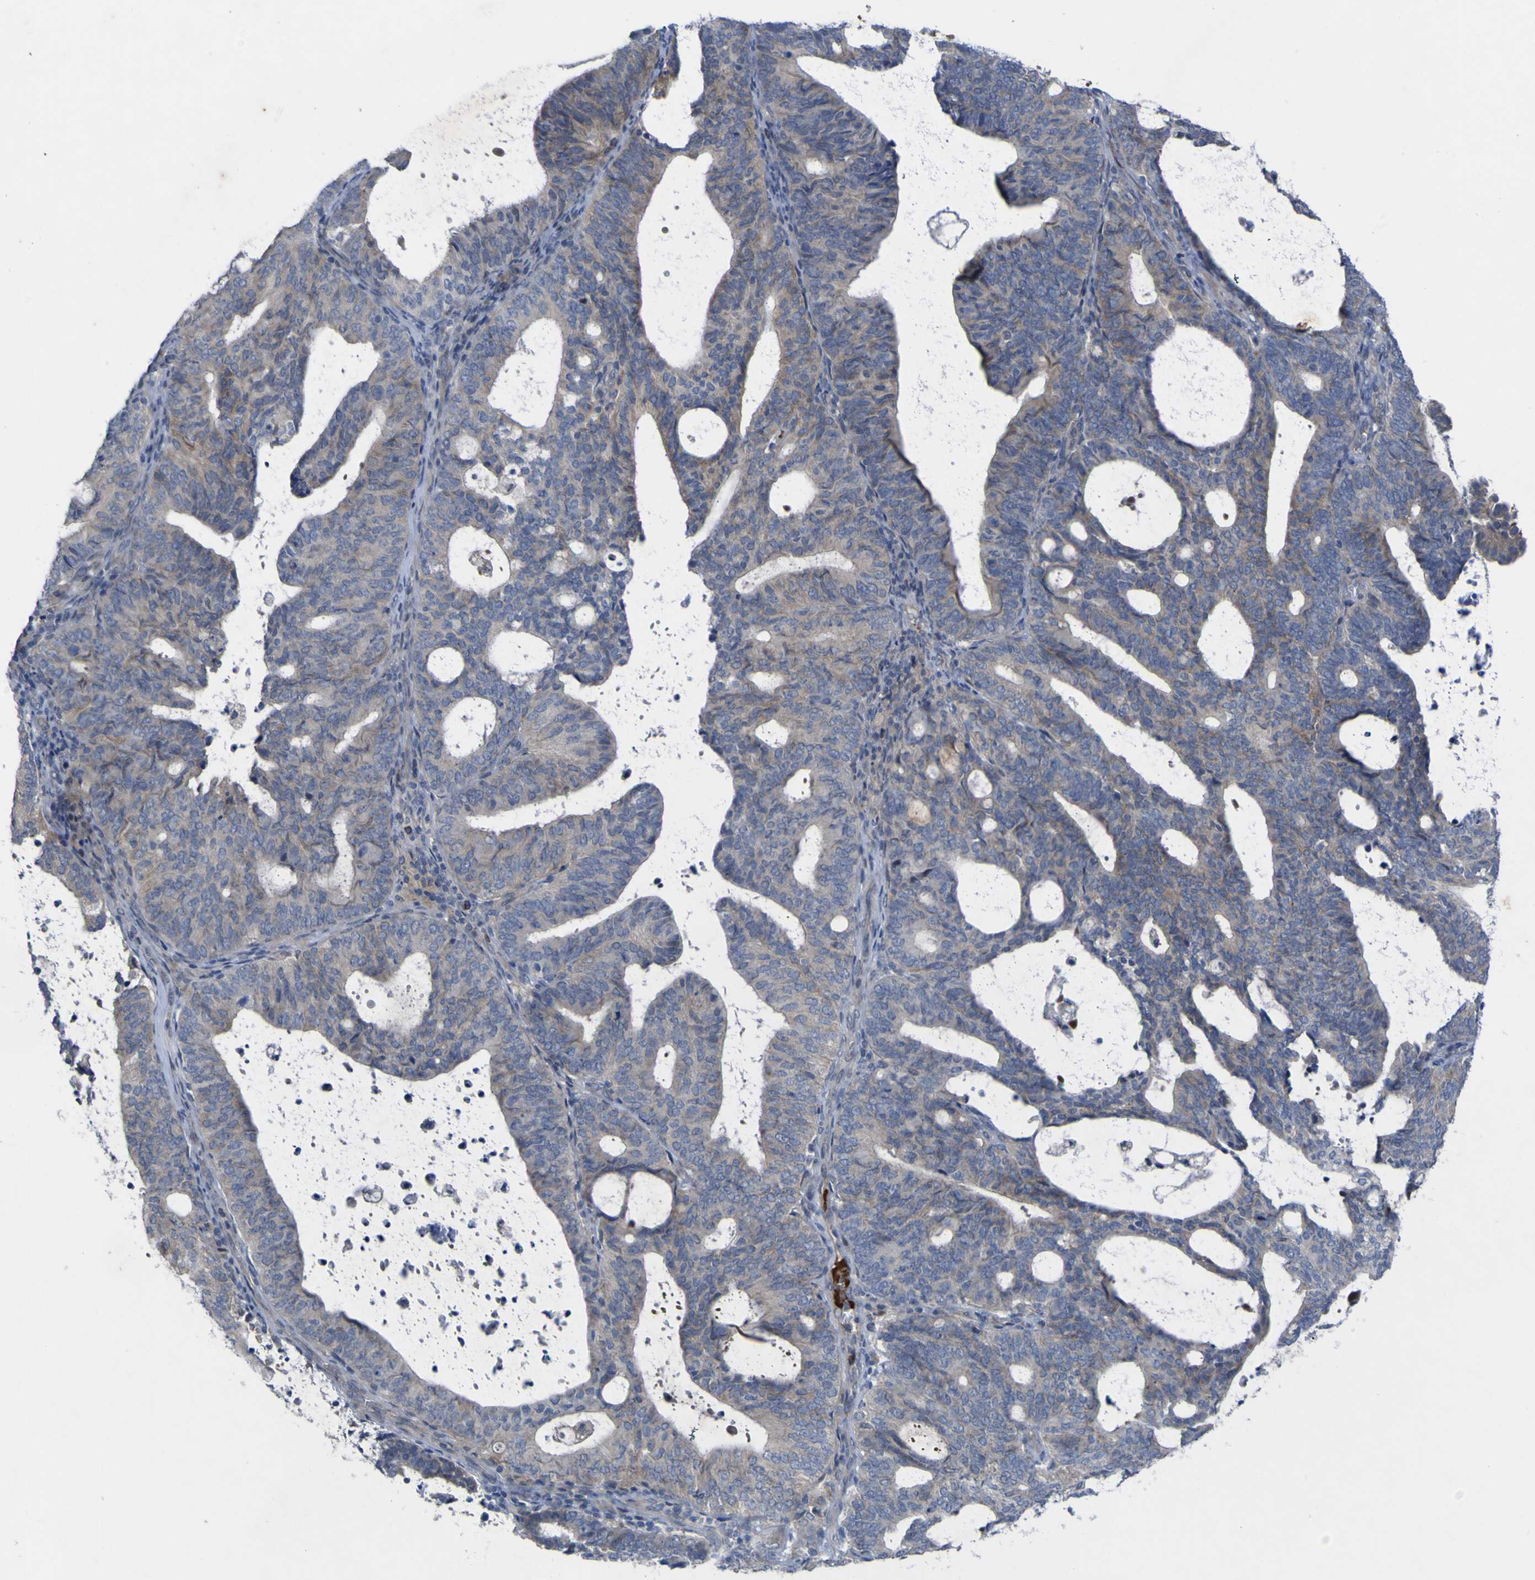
{"staining": {"intensity": "weak", "quantity": ">75%", "location": "cytoplasmic/membranous"}, "tissue": "endometrial cancer", "cell_type": "Tumor cells", "image_type": "cancer", "snomed": [{"axis": "morphology", "description": "Adenocarcinoma, NOS"}, {"axis": "topography", "description": "Uterus"}], "caption": "Protein staining exhibits weak cytoplasmic/membranous positivity in about >75% of tumor cells in endometrial adenocarcinoma.", "gene": "NAV1", "patient": {"sex": "female", "age": 83}}